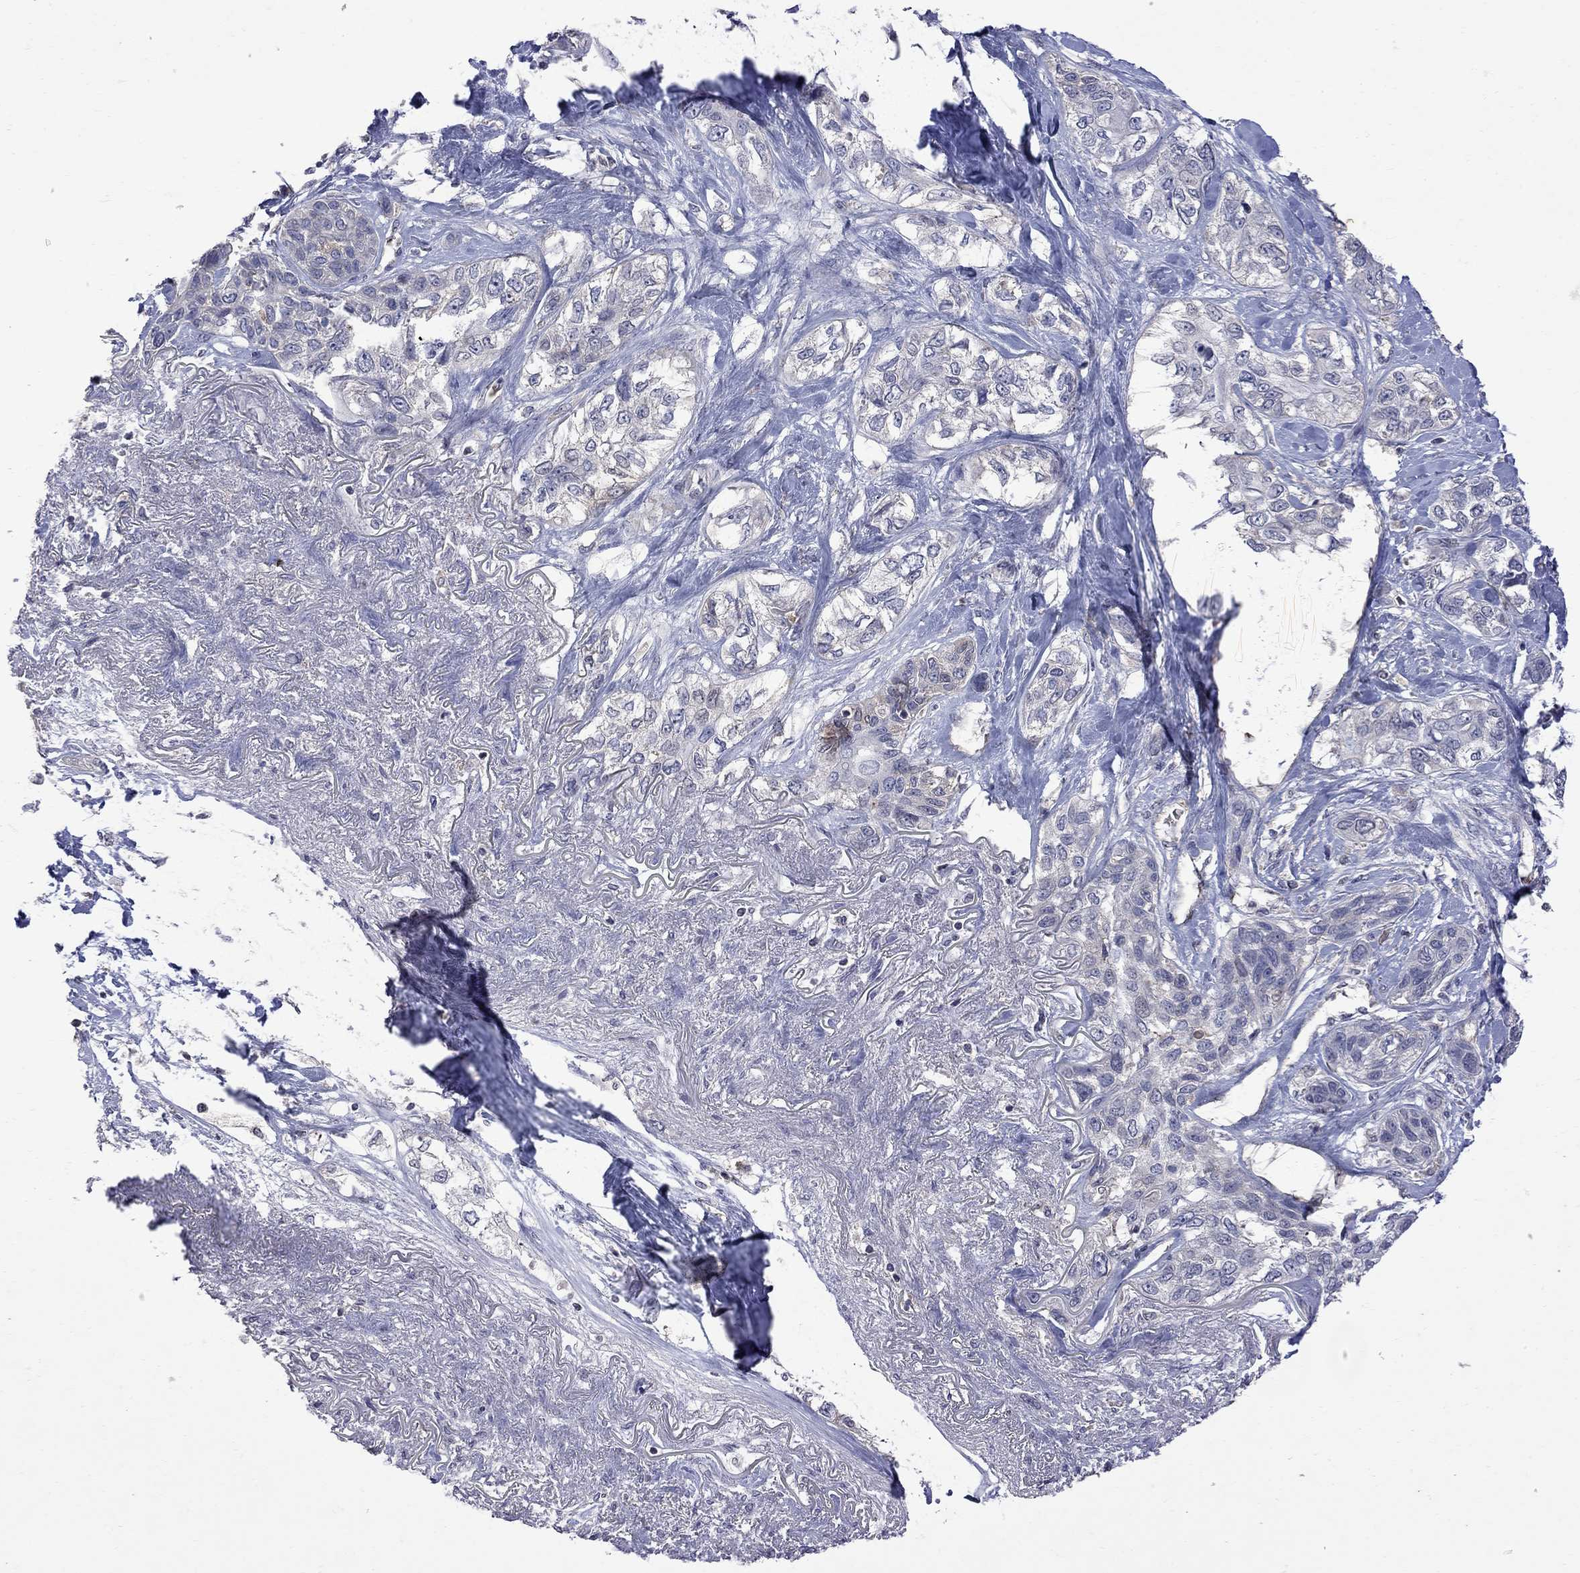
{"staining": {"intensity": "negative", "quantity": "none", "location": "none"}, "tissue": "lung cancer", "cell_type": "Tumor cells", "image_type": "cancer", "snomed": [{"axis": "morphology", "description": "Squamous cell carcinoma, NOS"}, {"axis": "topography", "description": "Lung"}], "caption": "The immunohistochemistry (IHC) micrograph has no significant expression in tumor cells of squamous cell carcinoma (lung) tissue.", "gene": "ABI3", "patient": {"sex": "female", "age": 70}}